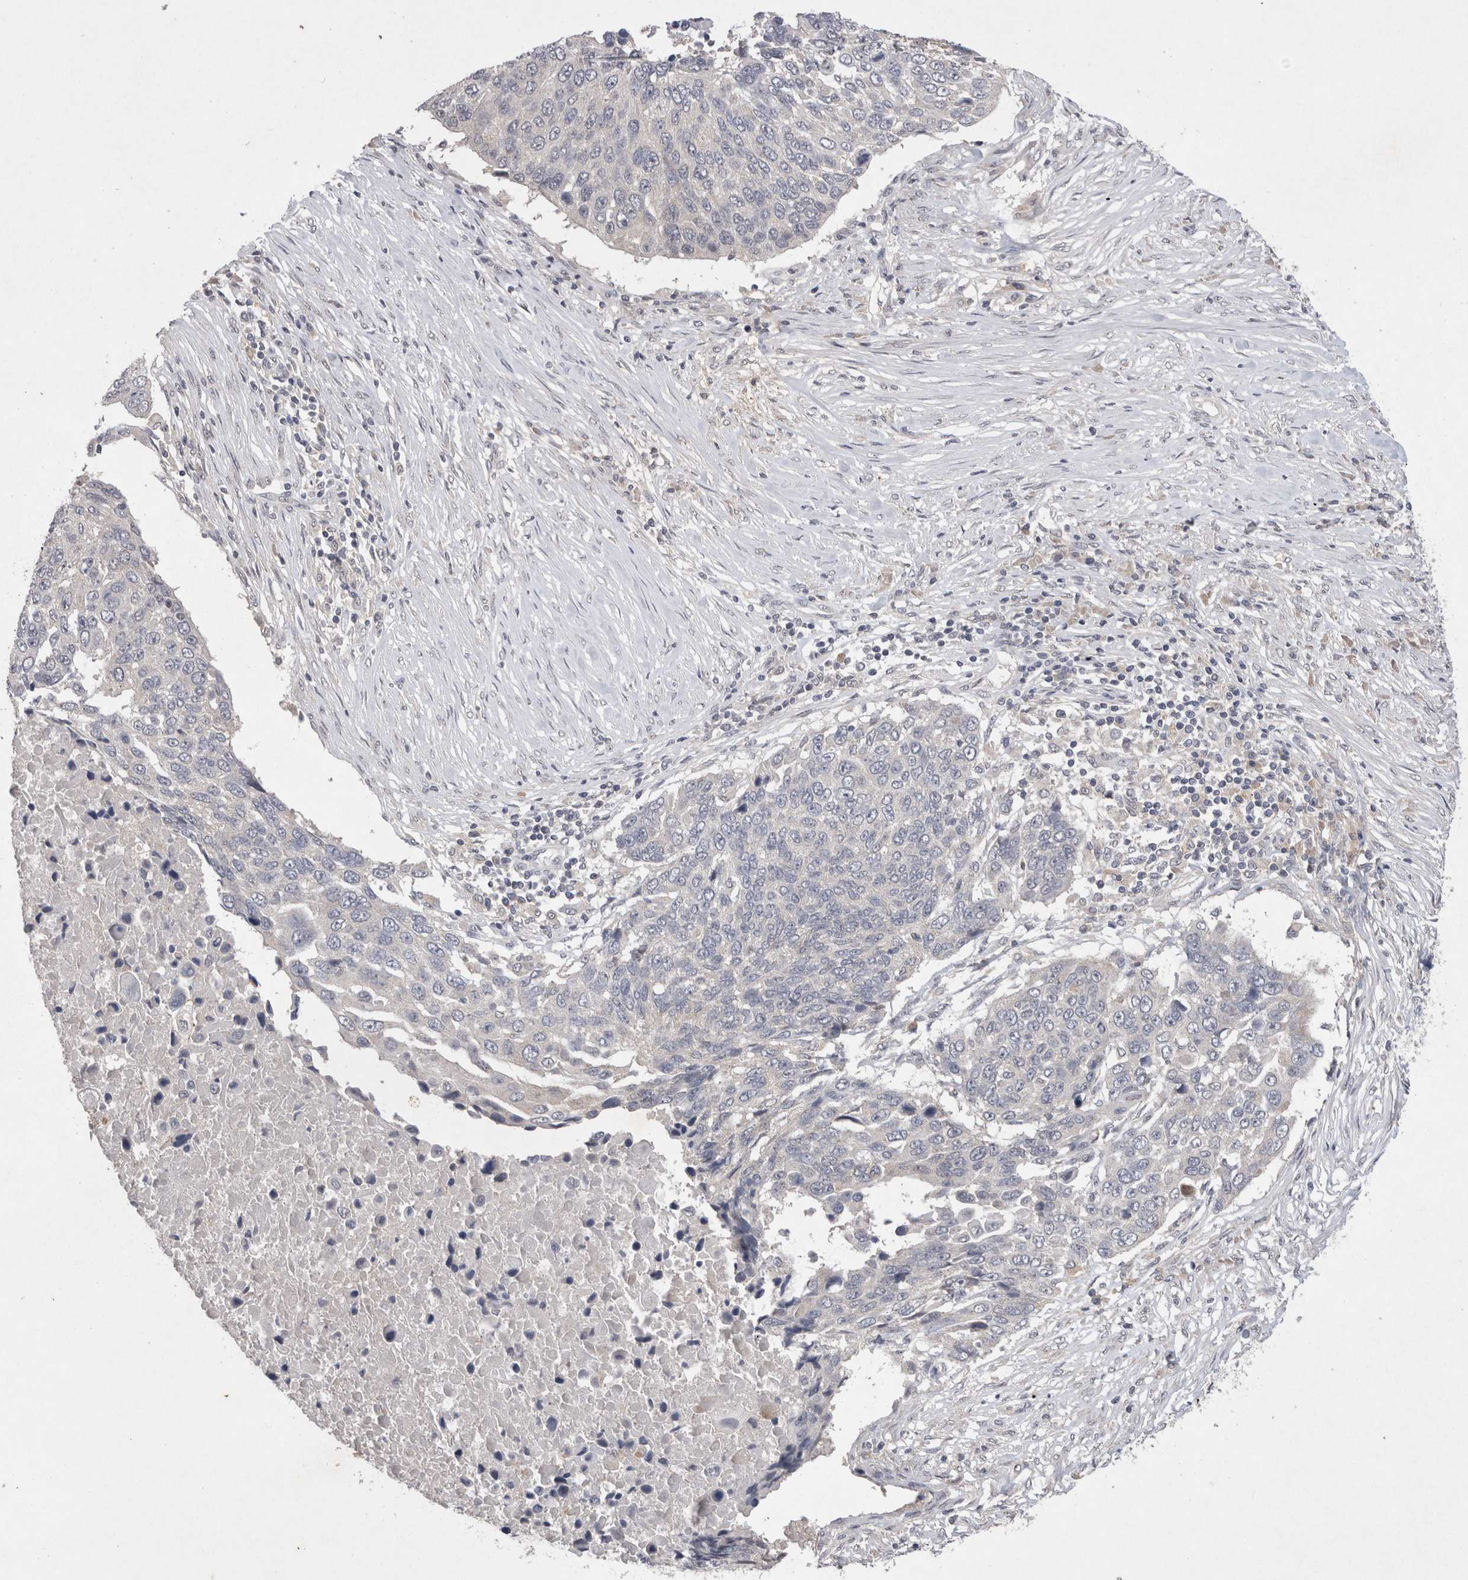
{"staining": {"intensity": "negative", "quantity": "none", "location": "none"}, "tissue": "lung cancer", "cell_type": "Tumor cells", "image_type": "cancer", "snomed": [{"axis": "morphology", "description": "Squamous cell carcinoma, NOS"}, {"axis": "topography", "description": "Lung"}], "caption": "Tumor cells are negative for protein expression in human lung squamous cell carcinoma.", "gene": "RASSF3", "patient": {"sex": "male", "age": 66}}